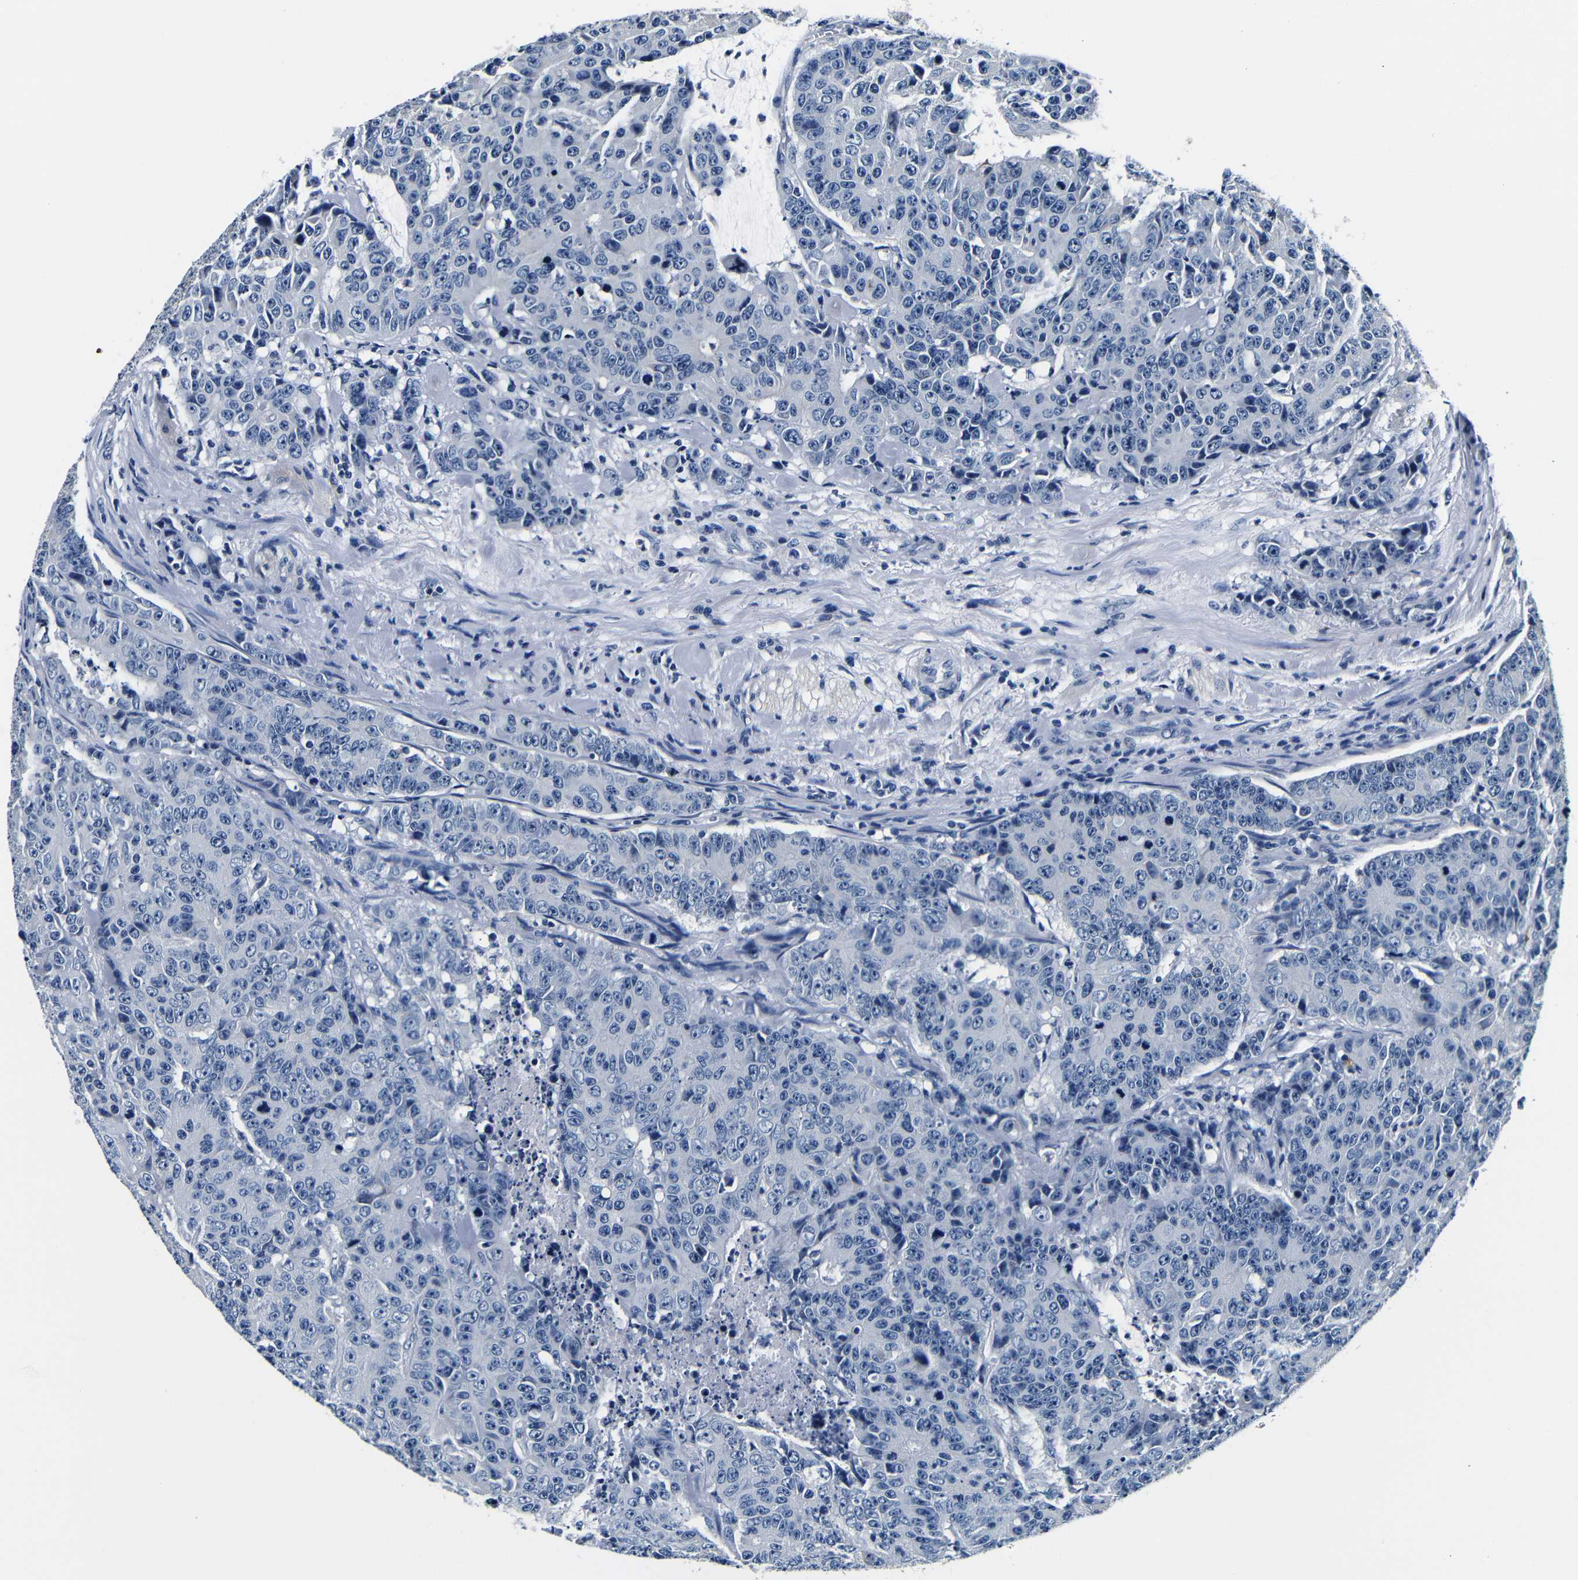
{"staining": {"intensity": "negative", "quantity": "none", "location": "none"}, "tissue": "colorectal cancer", "cell_type": "Tumor cells", "image_type": "cancer", "snomed": [{"axis": "morphology", "description": "Adenocarcinoma, NOS"}, {"axis": "topography", "description": "Colon"}], "caption": "Immunohistochemistry (IHC) of colorectal cancer (adenocarcinoma) reveals no staining in tumor cells. (IHC, brightfield microscopy, high magnification).", "gene": "GP1BA", "patient": {"sex": "female", "age": 86}}